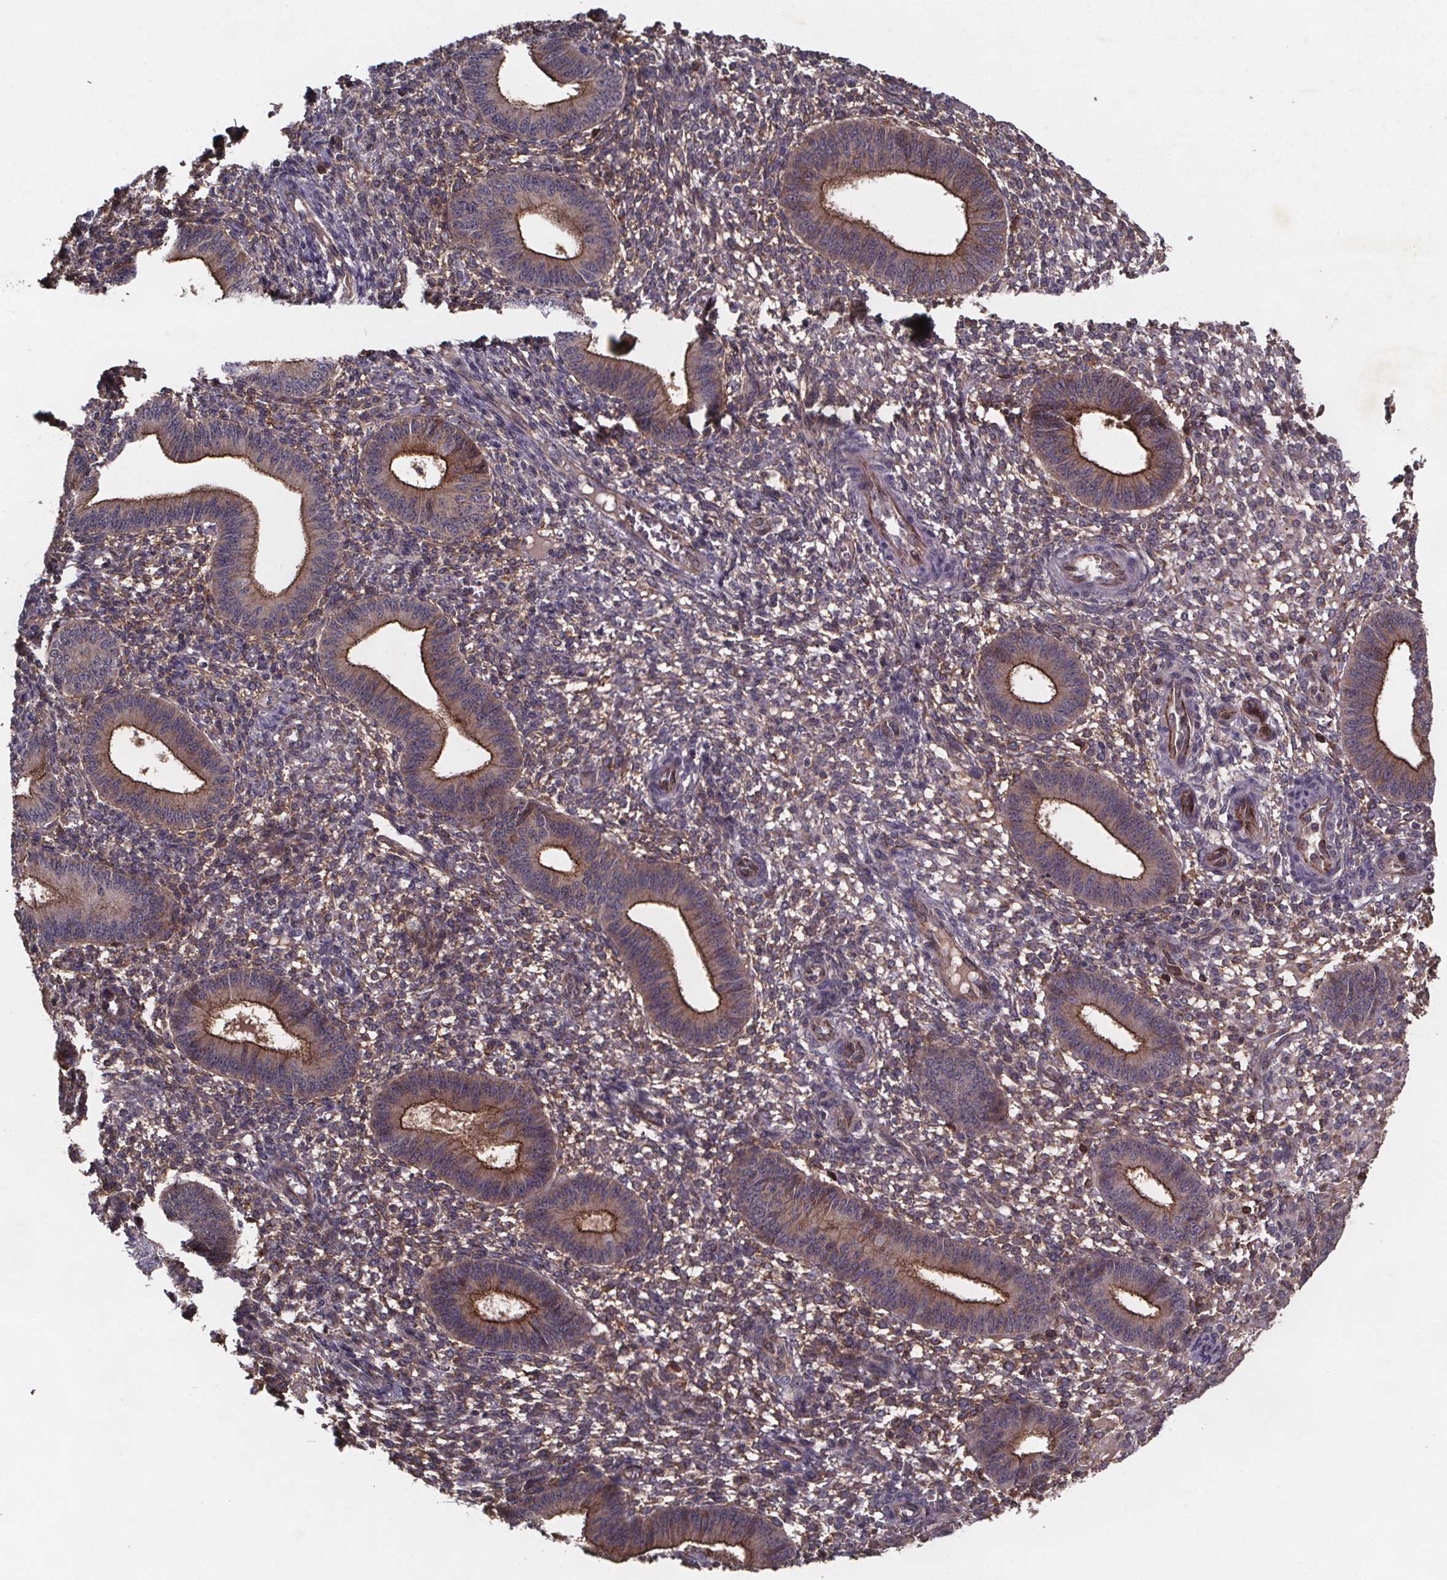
{"staining": {"intensity": "weak", "quantity": "<25%", "location": "cytoplasmic/membranous"}, "tissue": "endometrium", "cell_type": "Cells in endometrial stroma", "image_type": "normal", "snomed": [{"axis": "morphology", "description": "Normal tissue, NOS"}, {"axis": "topography", "description": "Endometrium"}], "caption": "The immunohistochemistry micrograph has no significant expression in cells in endometrial stroma of endometrium. (Brightfield microscopy of DAB (3,3'-diaminobenzidine) IHC at high magnification).", "gene": "FASTKD3", "patient": {"sex": "female", "age": 42}}